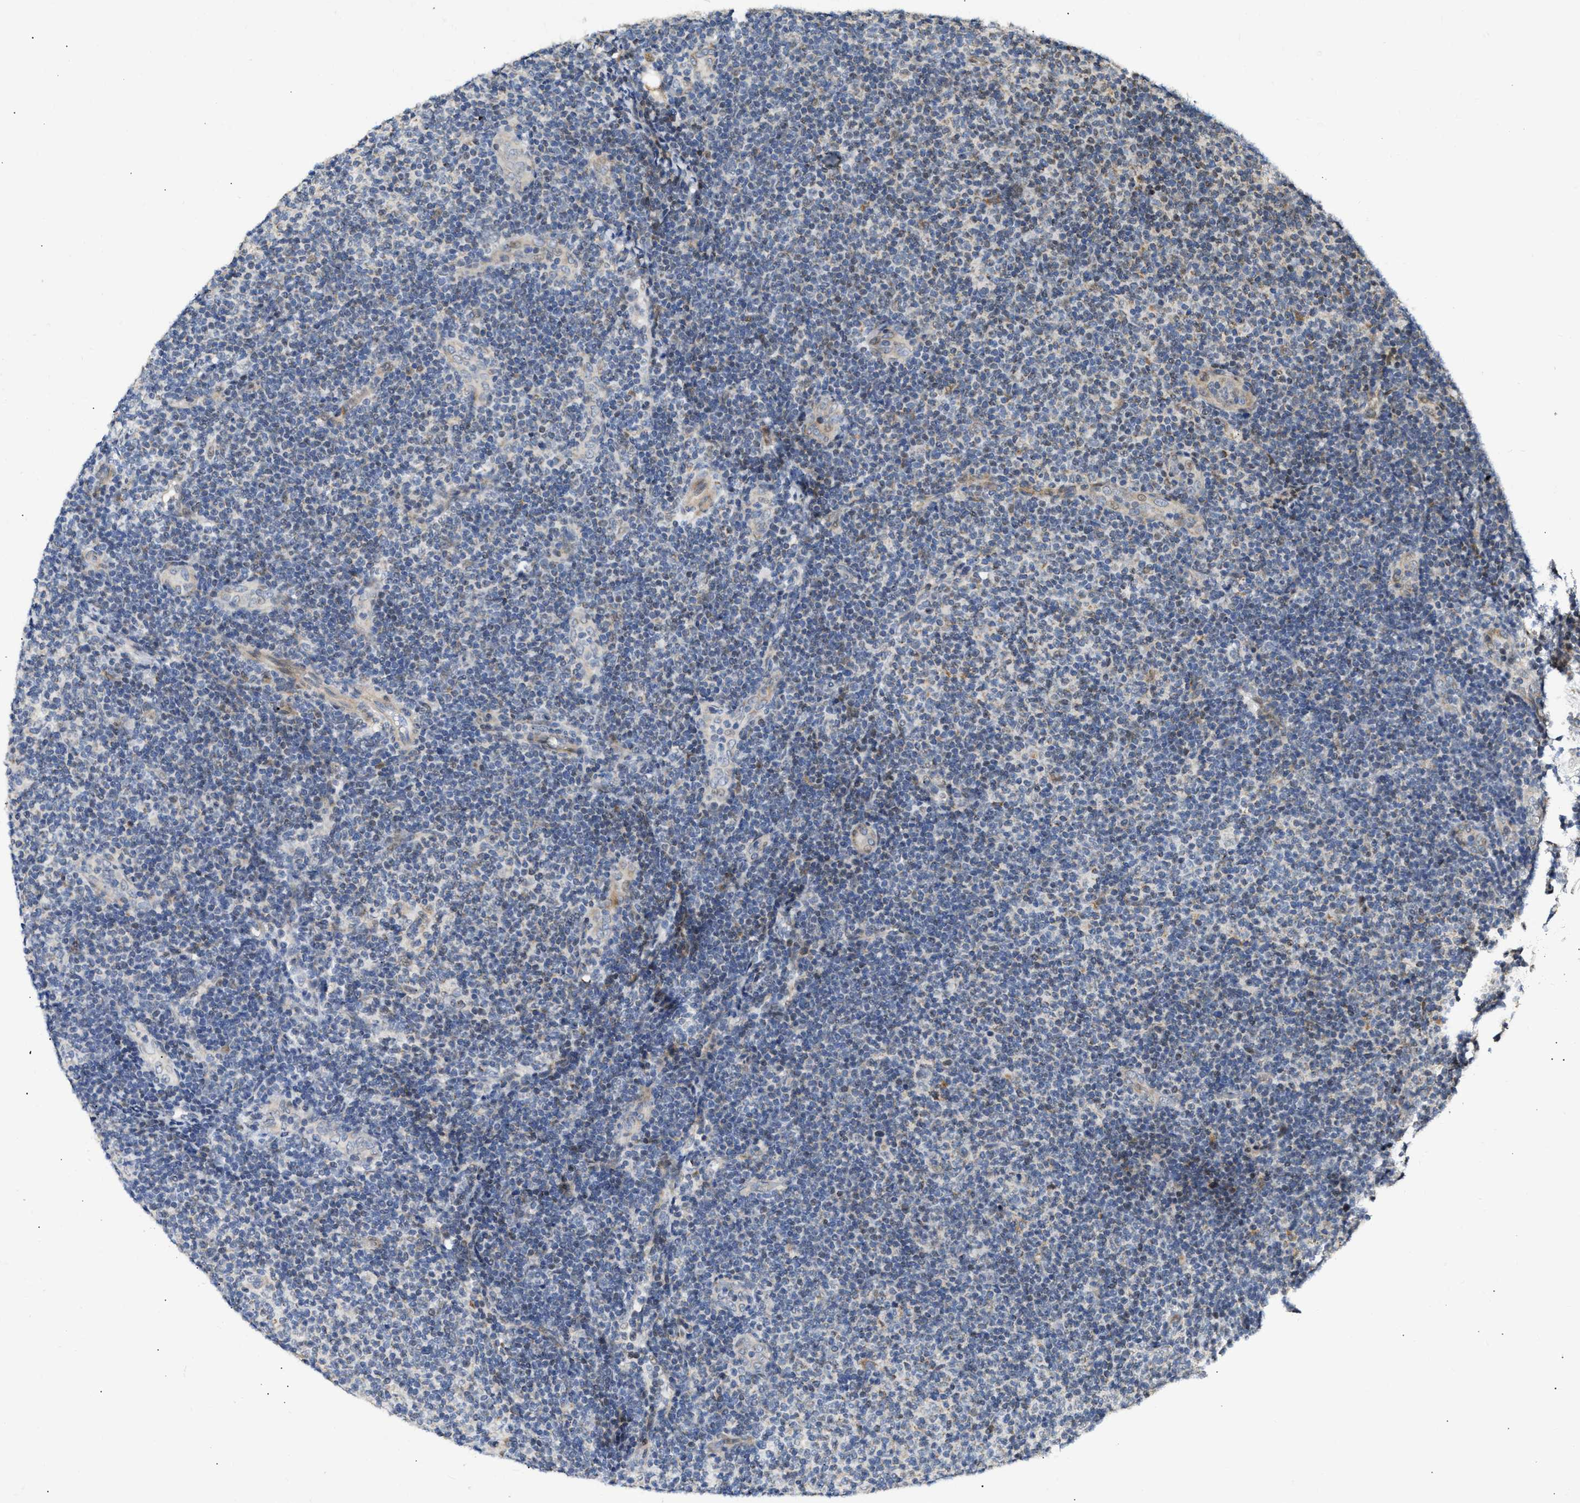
{"staining": {"intensity": "negative", "quantity": "none", "location": "none"}, "tissue": "lymphoma", "cell_type": "Tumor cells", "image_type": "cancer", "snomed": [{"axis": "morphology", "description": "Malignant lymphoma, non-Hodgkin's type, Low grade"}, {"axis": "topography", "description": "Lymph node"}], "caption": "Low-grade malignant lymphoma, non-Hodgkin's type was stained to show a protein in brown. There is no significant staining in tumor cells. The staining is performed using DAB brown chromogen with nuclei counter-stained in using hematoxylin.", "gene": "DEPTOR", "patient": {"sex": "male", "age": 83}}